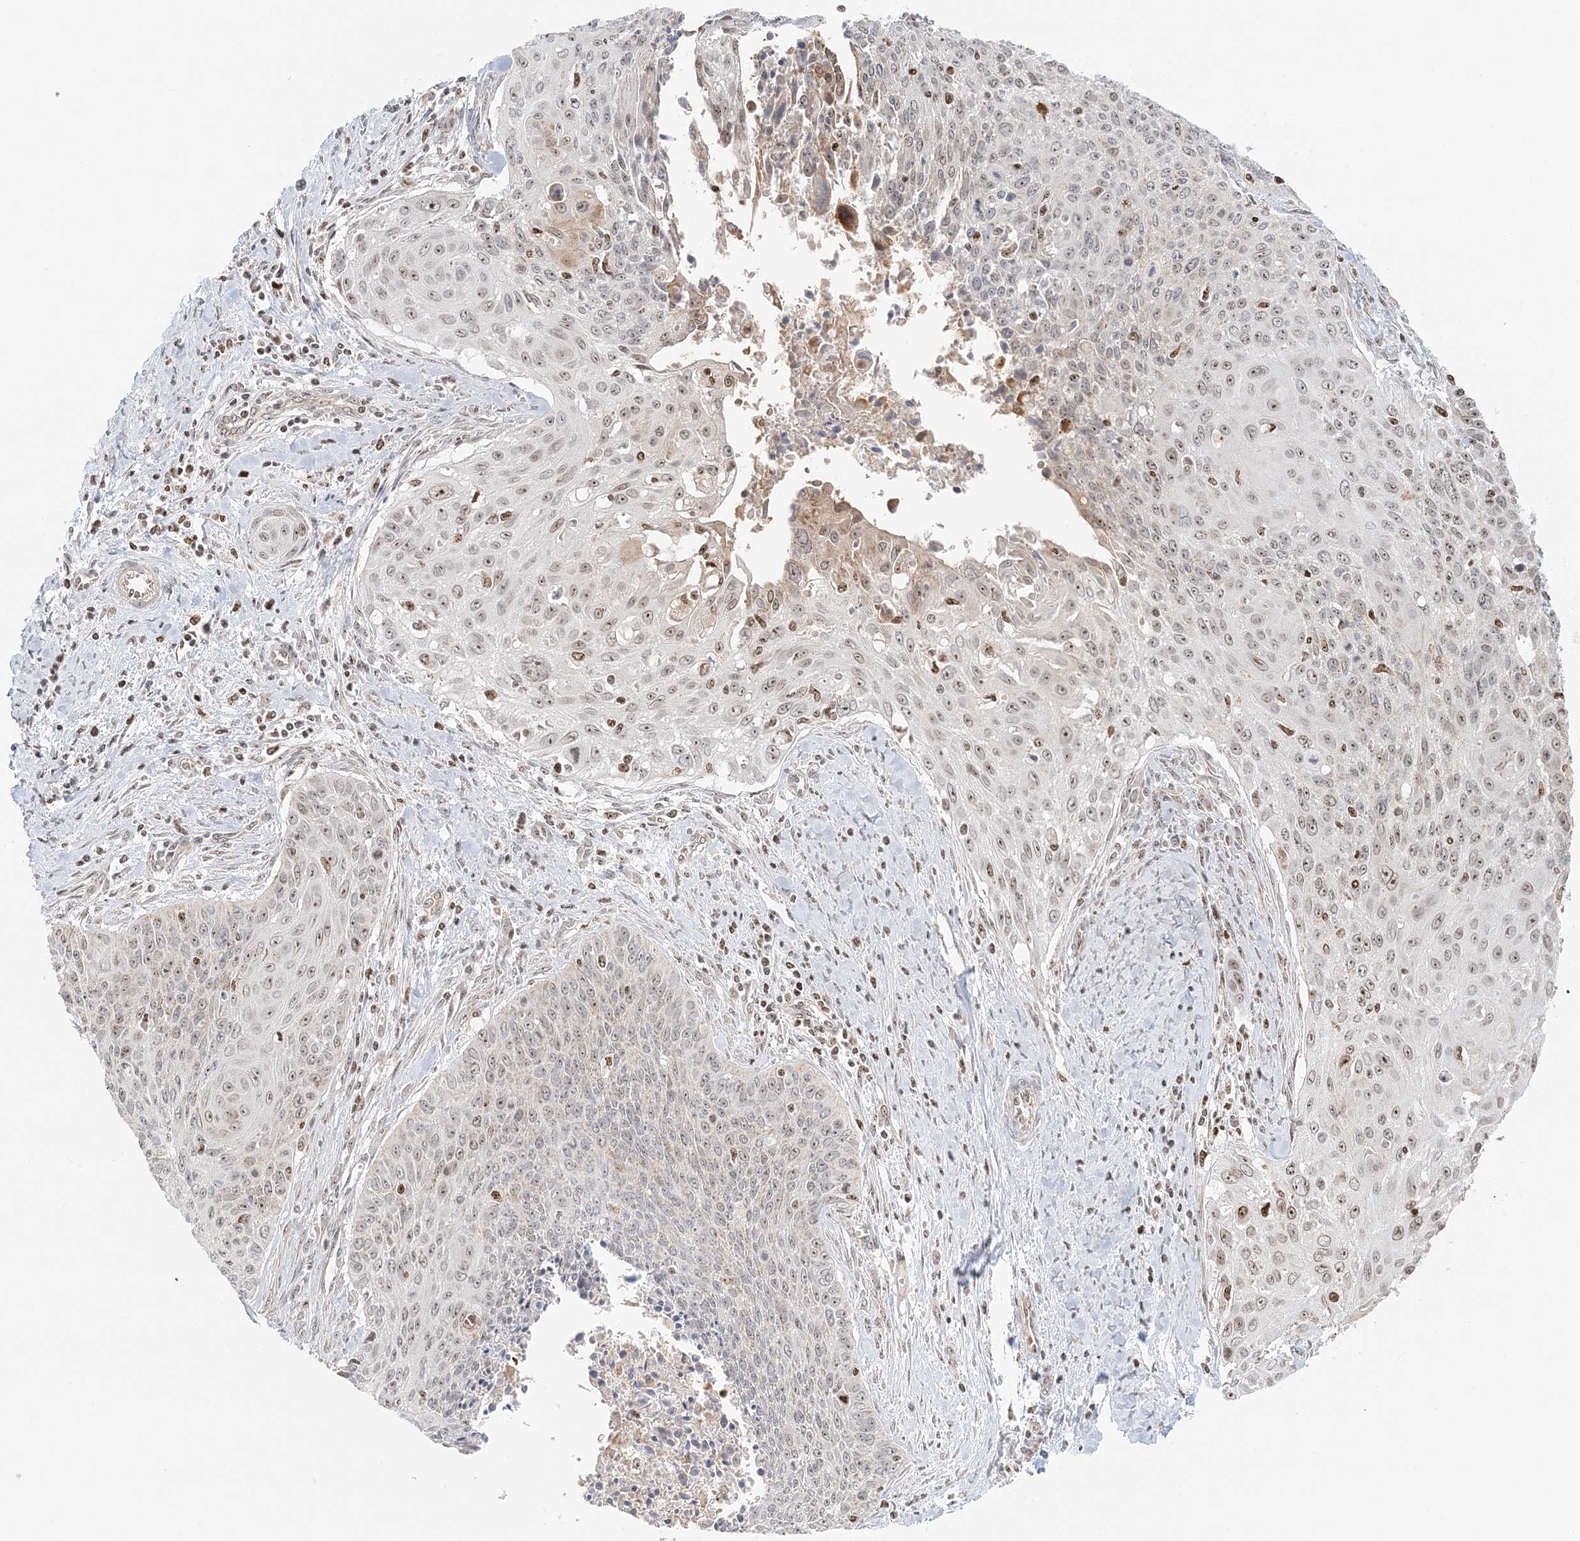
{"staining": {"intensity": "weak", "quantity": "25%-75%", "location": "nuclear"}, "tissue": "cervical cancer", "cell_type": "Tumor cells", "image_type": "cancer", "snomed": [{"axis": "morphology", "description": "Squamous cell carcinoma, NOS"}, {"axis": "topography", "description": "Cervix"}], "caption": "This is a micrograph of immunohistochemistry (IHC) staining of cervical cancer, which shows weak expression in the nuclear of tumor cells.", "gene": "UBE2F", "patient": {"sex": "female", "age": 55}}